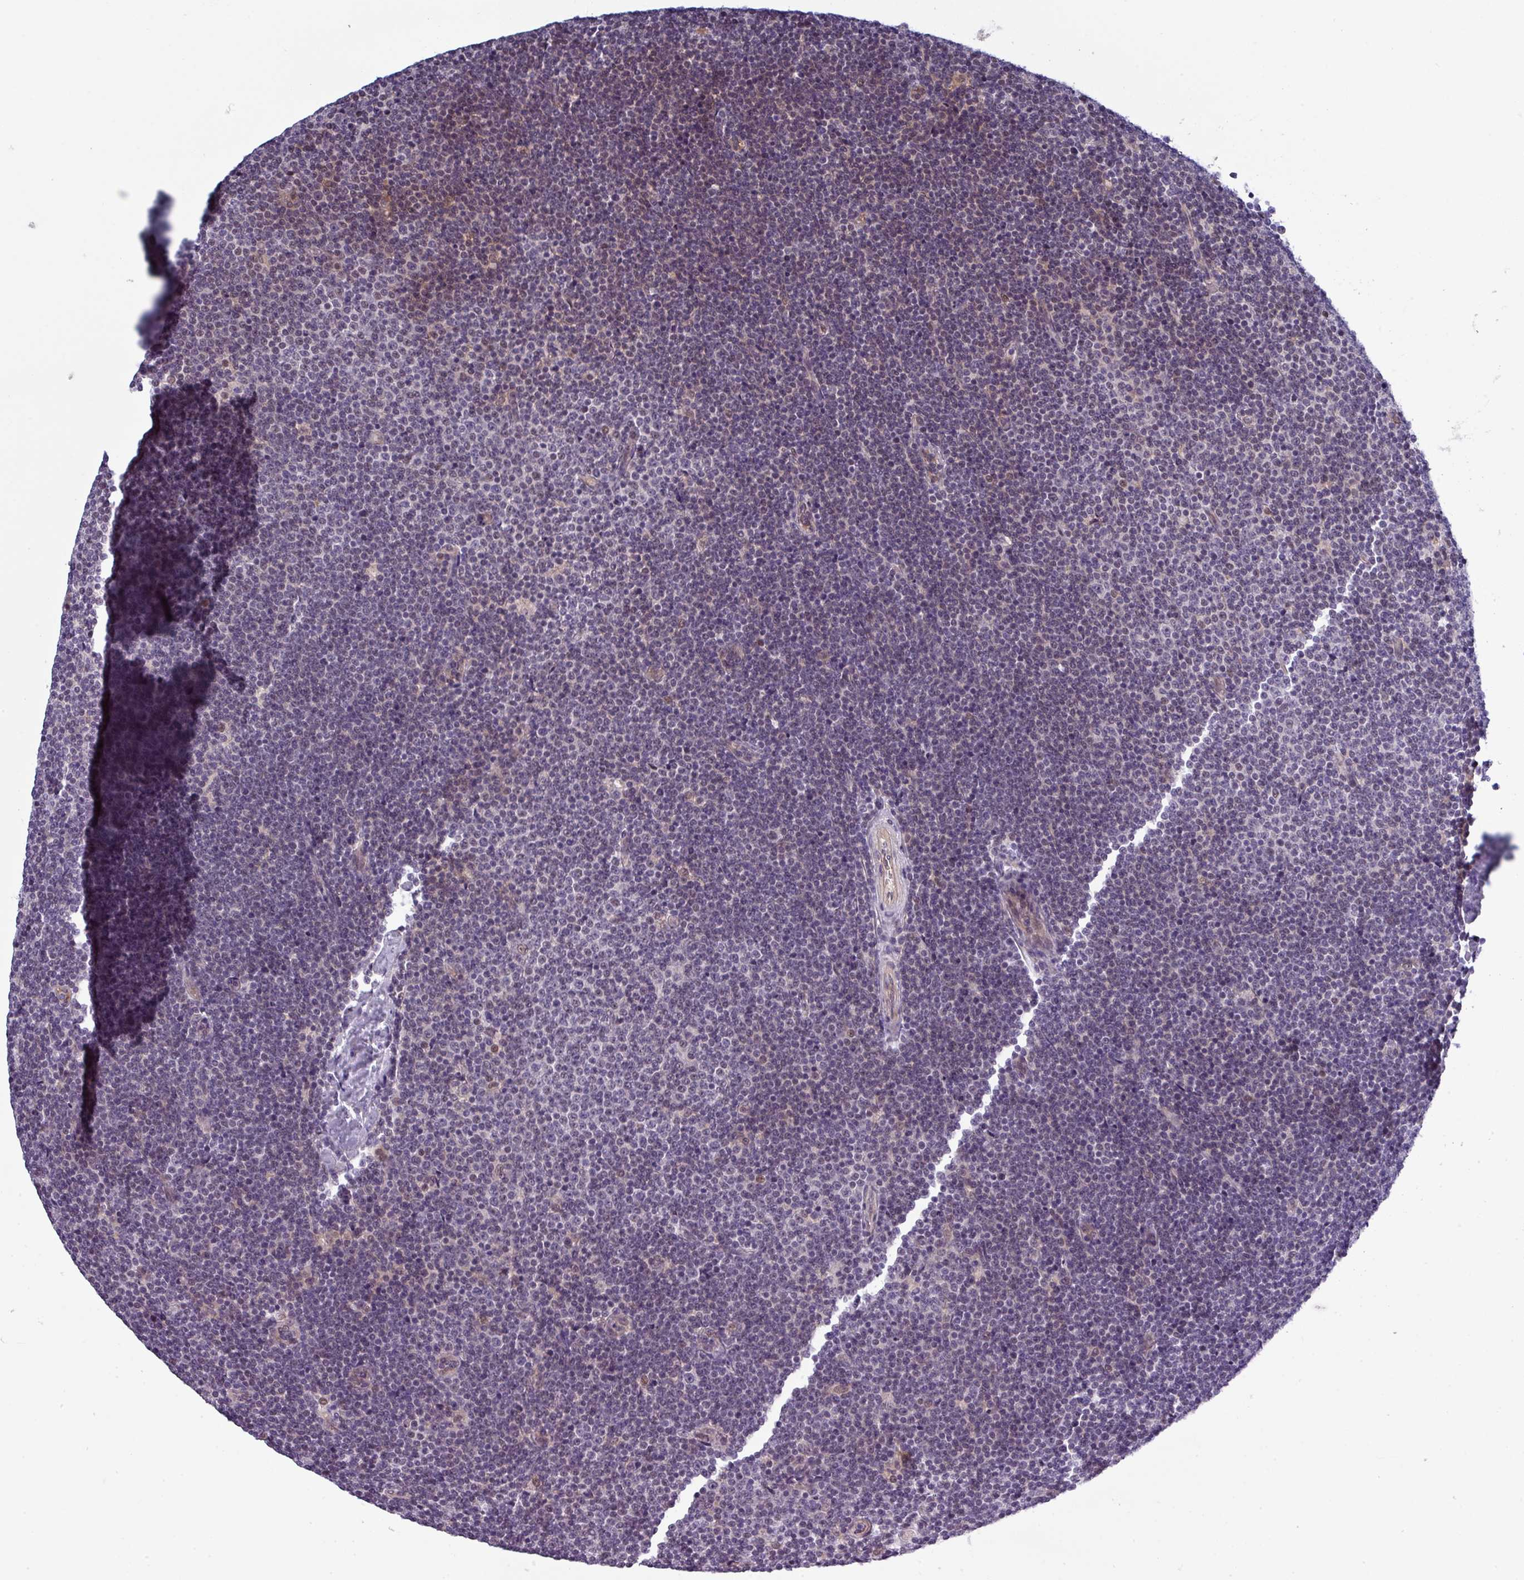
{"staining": {"intensity": "negative", "quantity": "none", "location": "none"}, "tissue": "lymphoma", "cell_type": "Tumor cells", "image_type": "cancer", "snomed": [{"axis": "morphology", "description": "Malignant lymphoma, non-Hodgkin's type, Low grade"}, {"axis": "topography", "description": "Lymph node"}], "caption": "Histopathology image shows no significant protein staining in tumor cells of lymphoma.", "gene": "PRAMEF12", "patient": {"sex": "male", "age": 48}}